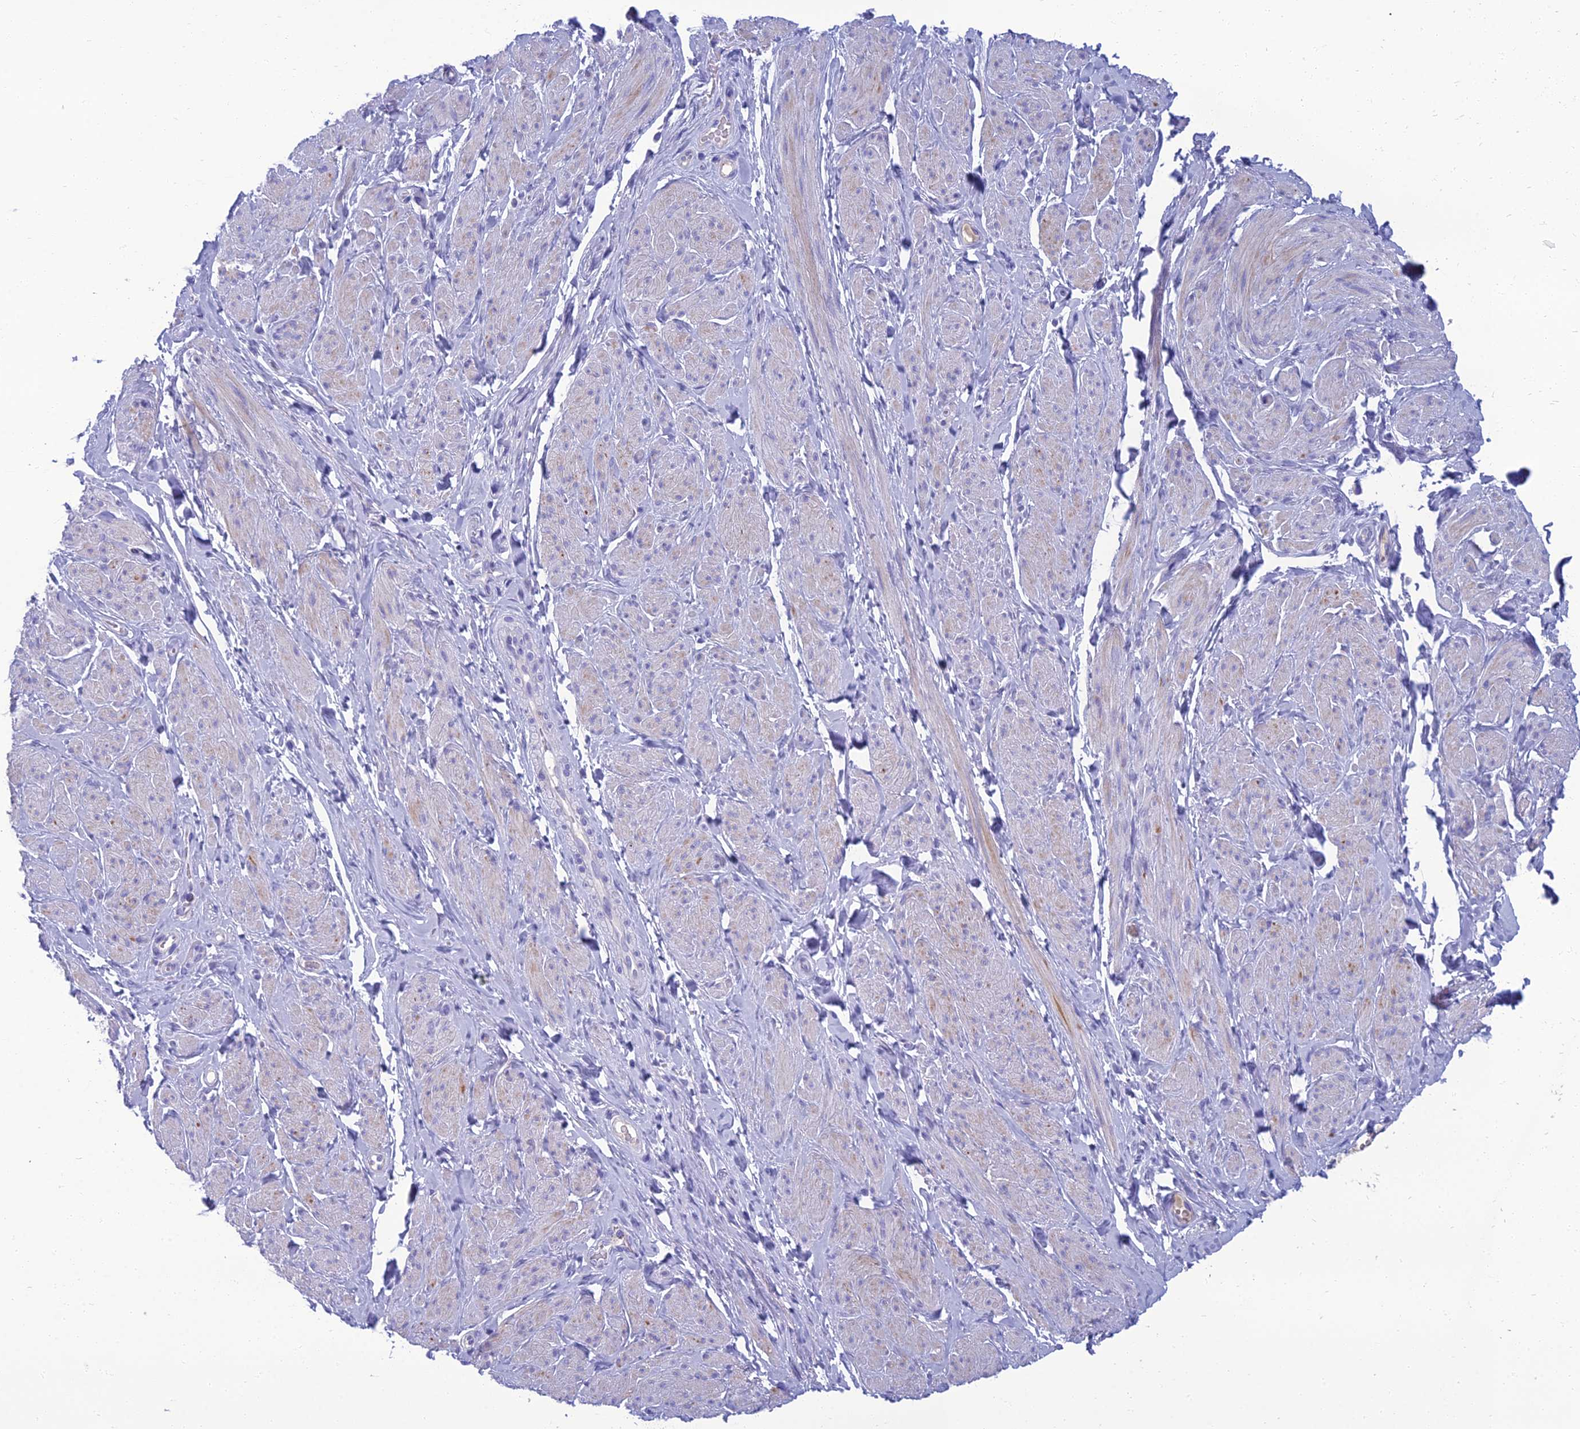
{"staining": {"intensity": "negative", "quantity": "none", "location": "none"}, "tissue": "smooth muscle", "cell_type": "Smooth muscle cells", "image_type": "normal", "snomed": [{"axis": "morphology", "description": "Normal tissue, NOS"}, {"axis": "topography", "description": "Smooth muscle"}, {"axis": "topography", "description": "Peripheral nerve tissue"}], "caption": "This photomicrograph is of unremarkable smooth muscle stained with IHC to label a protein in brown with the nuclei are counter-stained blue. There is no positivity in smooth muscle cells. (Immunohistochemistry, brightfield microscopy, high magnification).", "gene": "SPTLC3", "patient": {"sex": "male", "age": 69}}